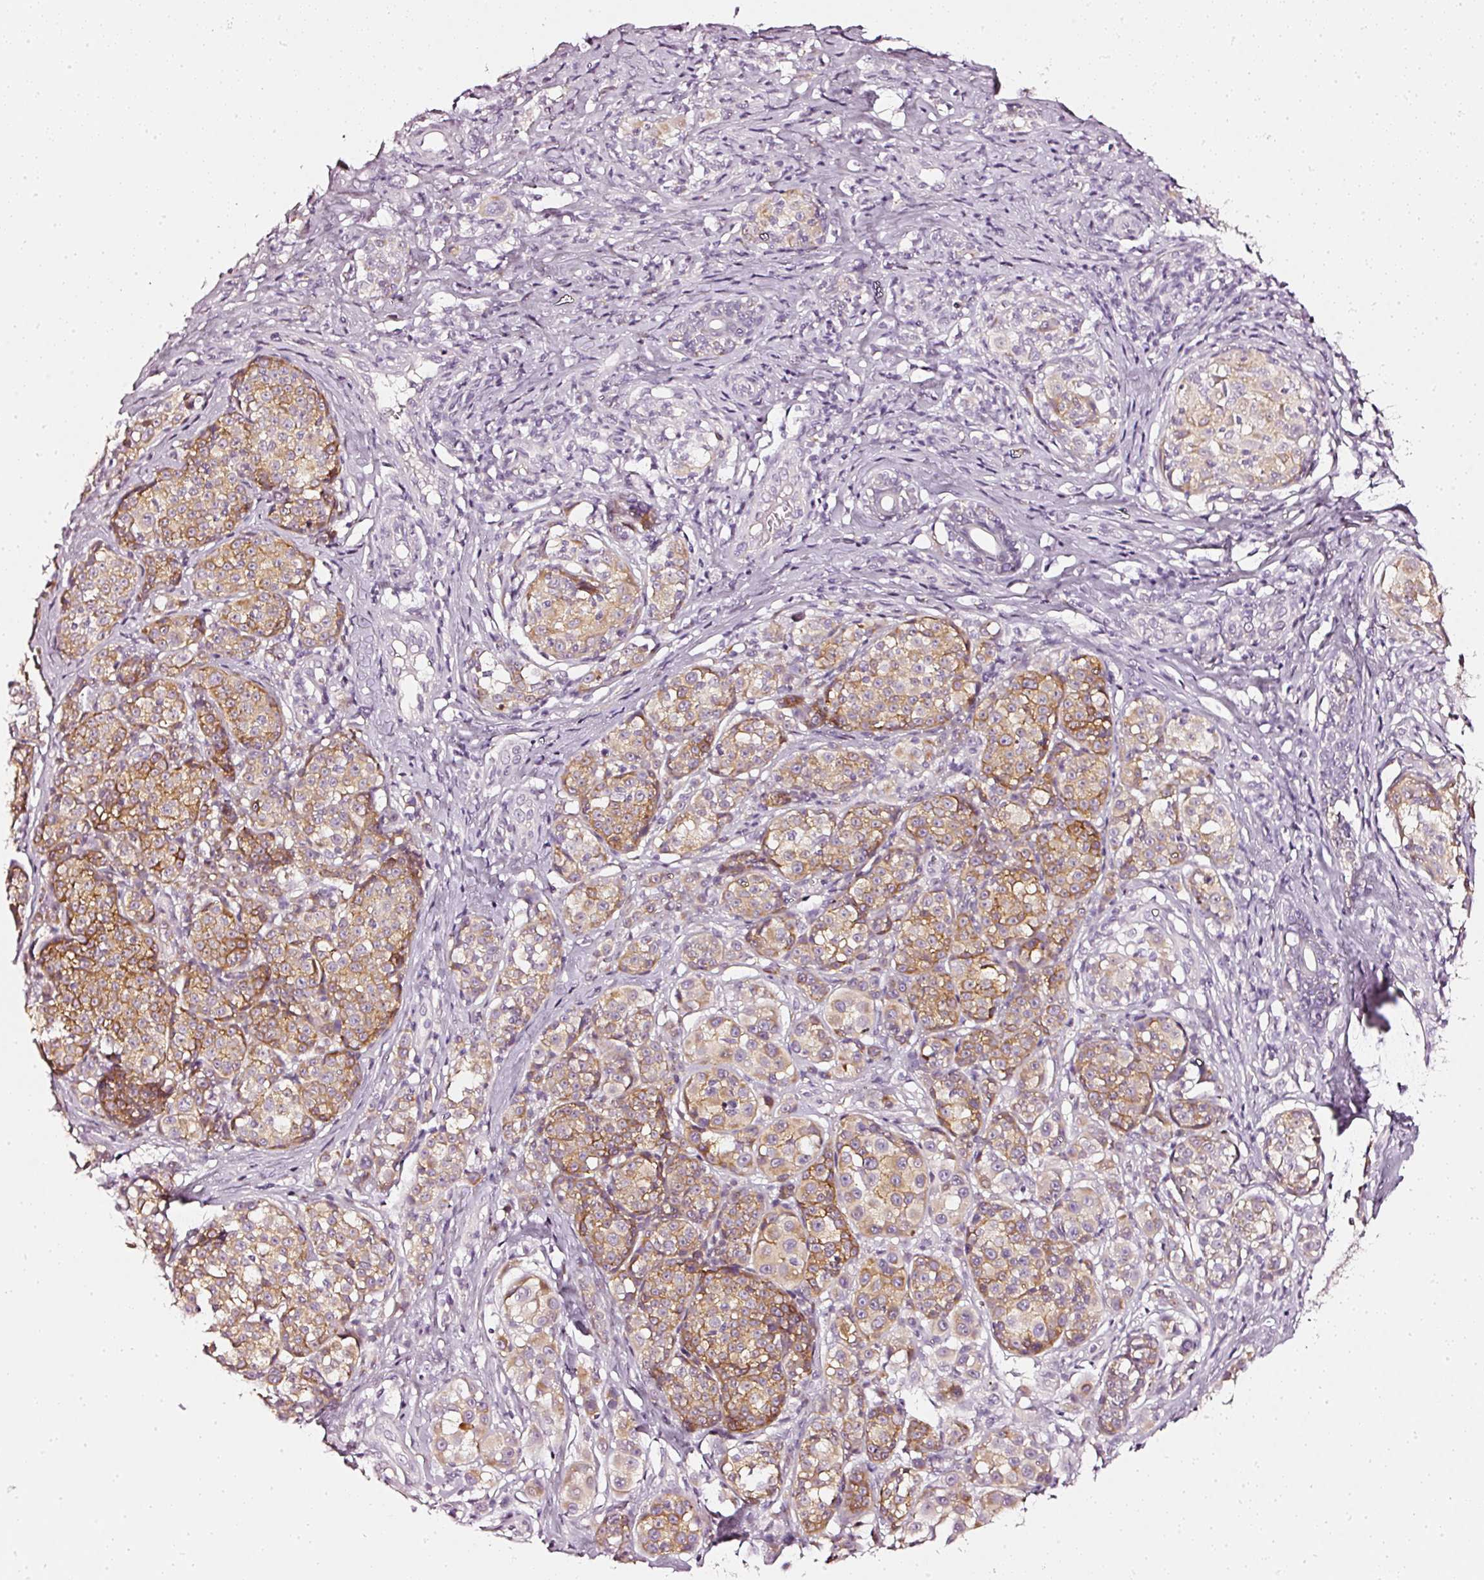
{"staining": {"intensity": "moderate", "quantity": ">75%", "location": "cytoplasmic/membranous"}, "tissue": "melanoma", "cell_type": "Tumor cells", "image_type": "cancer", "snomed": [{"axis": "morphology", "description": "Malignant melanoma, NOS"}, {"axis": "topography", "description": "Skin"}], "caption": "This image exhibits malignant melanoma stained with immunohistochemistry (IHC) to label a protein in brown. The cytoplasmic/membranous of tumor cells show moderate positivity for the protein. Nuclei are counter-stained blue.", "gene": "CNP", "patient": {"sex": "female", "age": 35}}